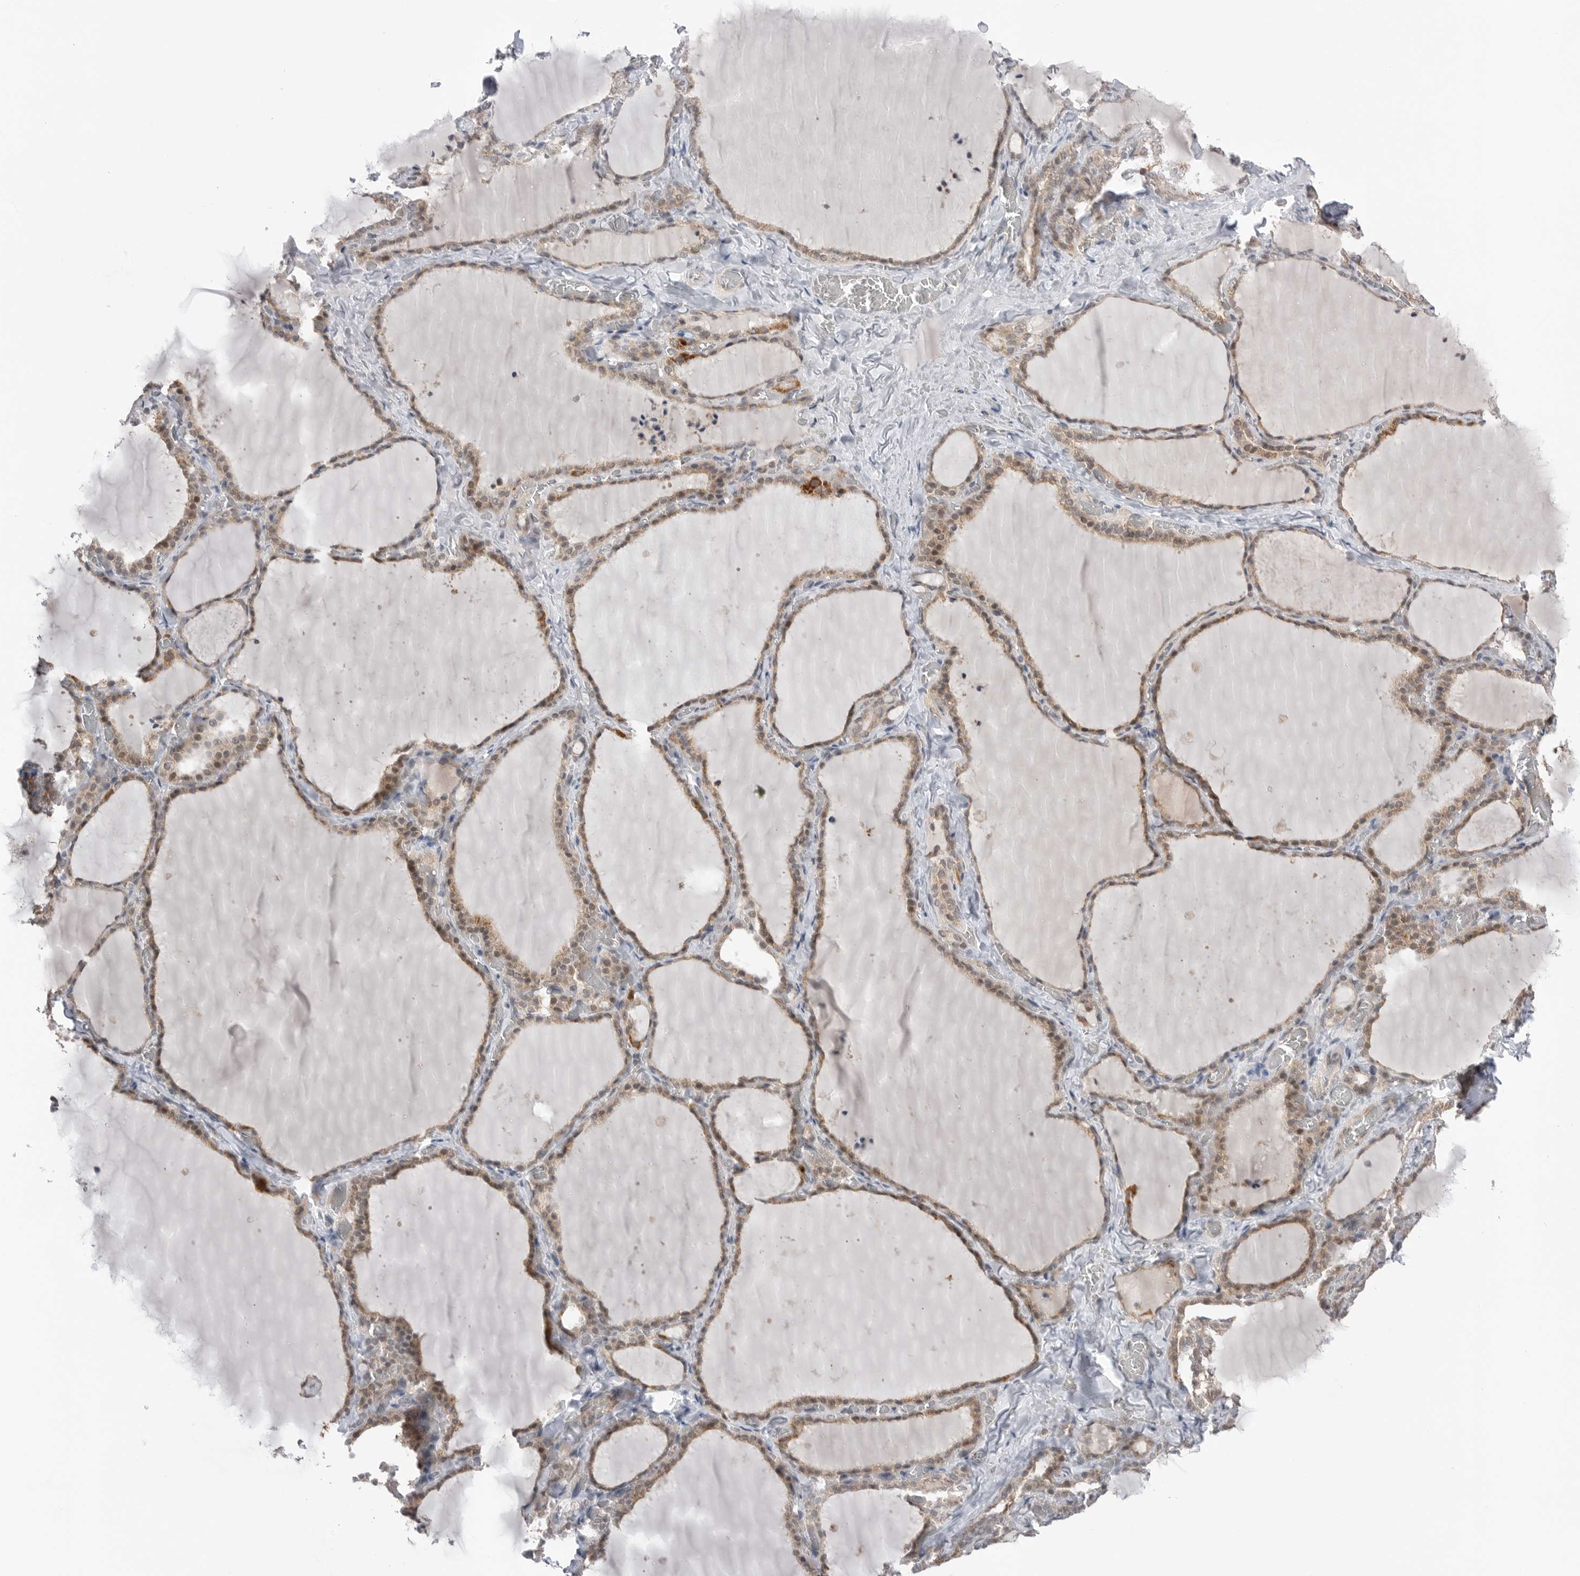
{"staining": {"intensity": "moderate", "quantity": ">75%", "location": "cytoplasmic/membranous,nuclear"}, "tissue": "thyroid gland", "cell_type": "Glandular cells", "image_type": "normal", "snomed": [{"axis": "morphology", "description": "Normal tissue, NOS"}, {"axis": "topography", "description": "Thyroid gland"}], "caption": "Protein expression analysis of unremarkable human thyroid gland reveals moderate cytoplasmic/membranous,nuclear positivity in approximately >75% of glandular cells.", "gene": "NTAQ1", "patient": {"sex": "female", "age": 22}}